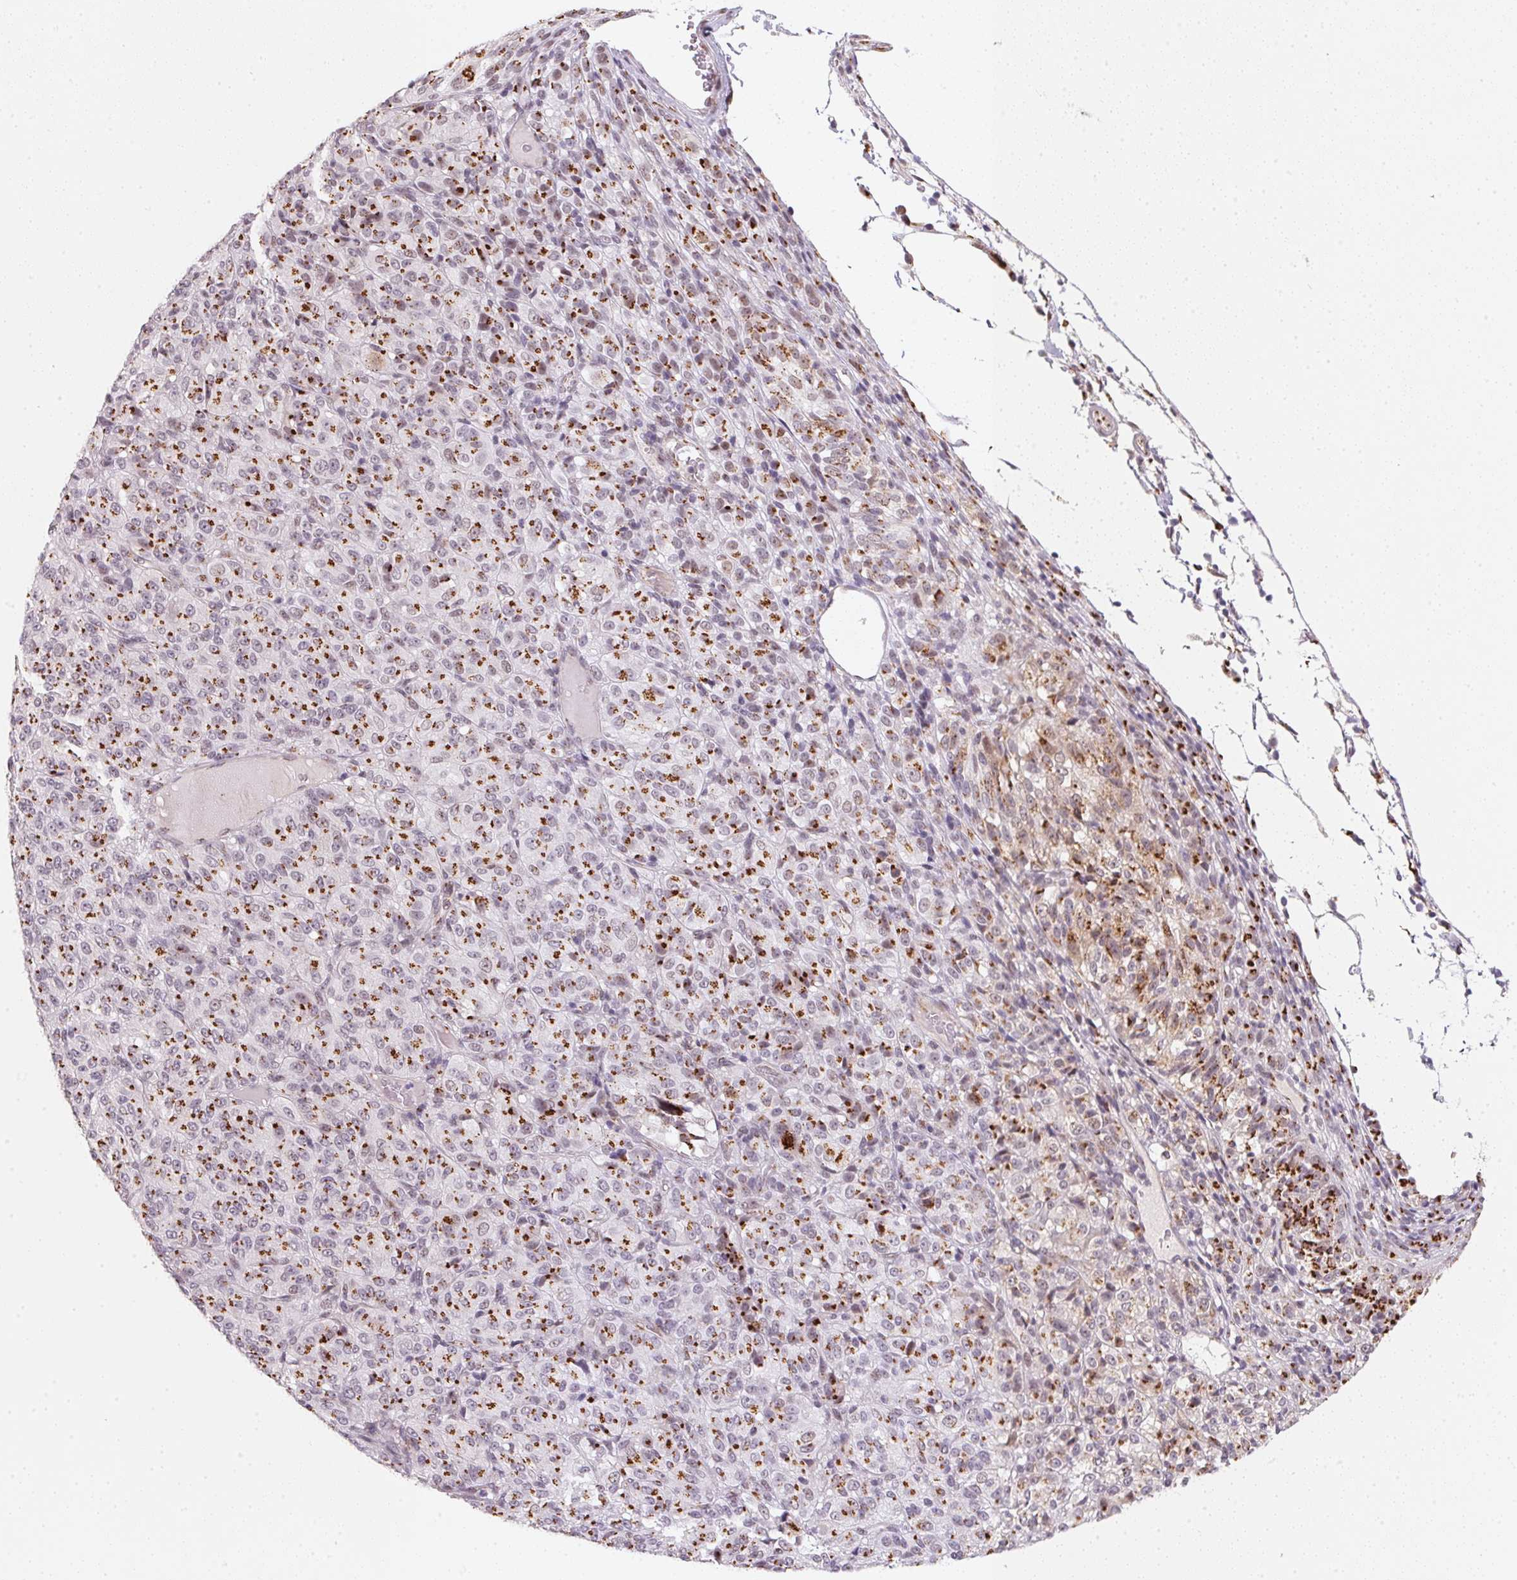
{"staining": {"intensity": "strong", "quantity": ">75%", "location": "cytoplasmic/membranous"}, "tissue": "melanoma", "cell_type": "Tumor cells", "image_type": "cancer", "snomed": [{"axis": "morphology", "description": "Malignant melanoma, Metastatic site"}, {"axis": "topography", "description": "Brain"}], "caption": "Melanoma was stained to show a protein in brown. There is high levels of strong cytoplasmic/membranous staining in about >75% of tumor cells.", "gene": "RAB22A", "patient": {"sex": "female", "age": 56}}